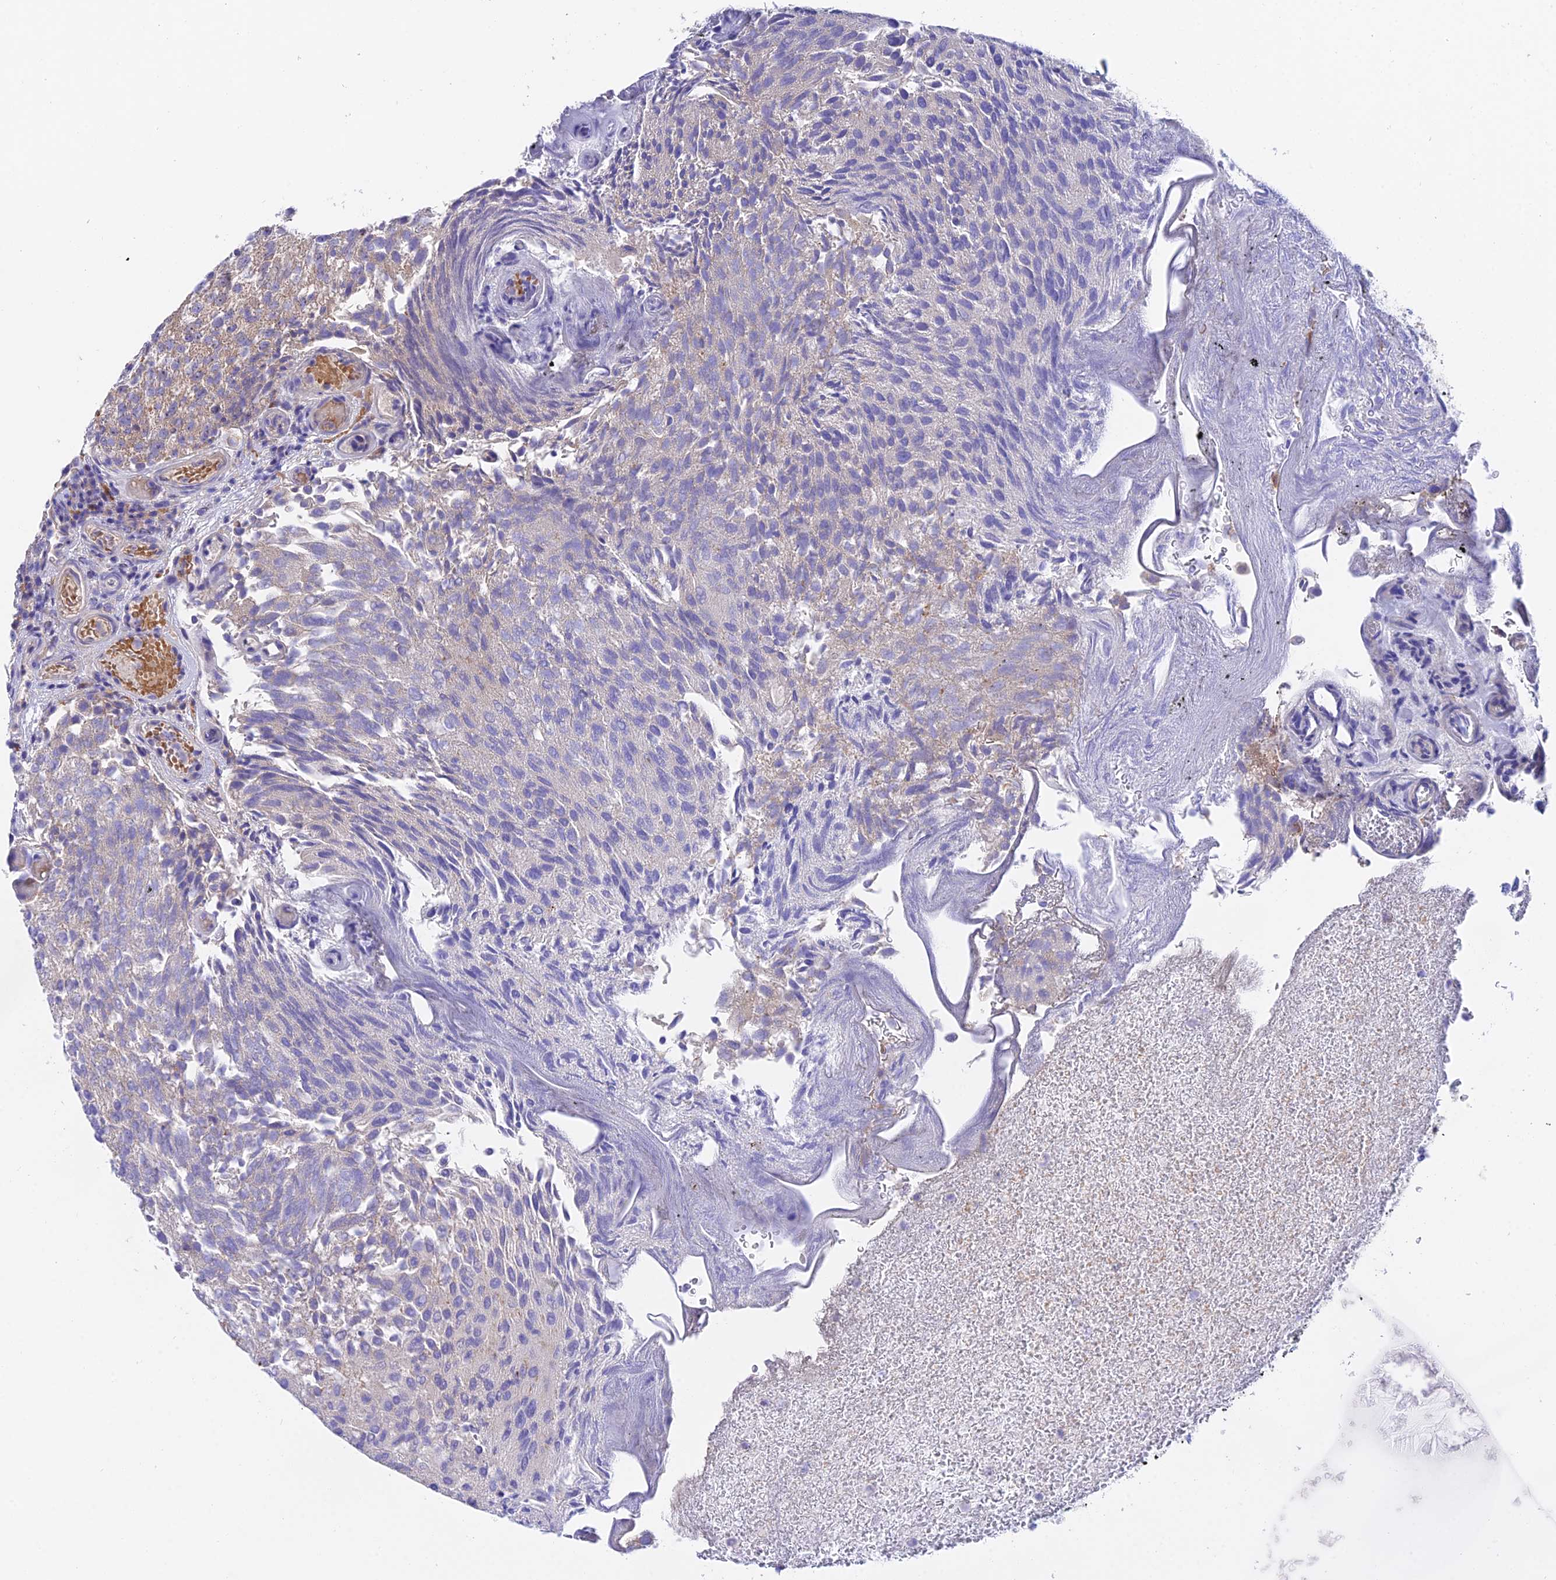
{"staining": {"intensity": "weak", "quantity": "25%-75%", "location": "cytoplasmic/membranous,nuclear"}, "tissue": "urothelial cancer", "cell_type": "Tumor cells", "image_type": "cancer", "snomed": [{"axis": "morphology", "description": "Urothelial carcinoma, Low grade"}, {"axis": "topography", "description": "Urinary bladder"}], "caption": "Human urothelial carcinoma (low-grade) stained with a protein marker demonstrates weak staining in tumor cells.", "gene": "DUSP29", "patient": {"sex": "male", "age": 78}}